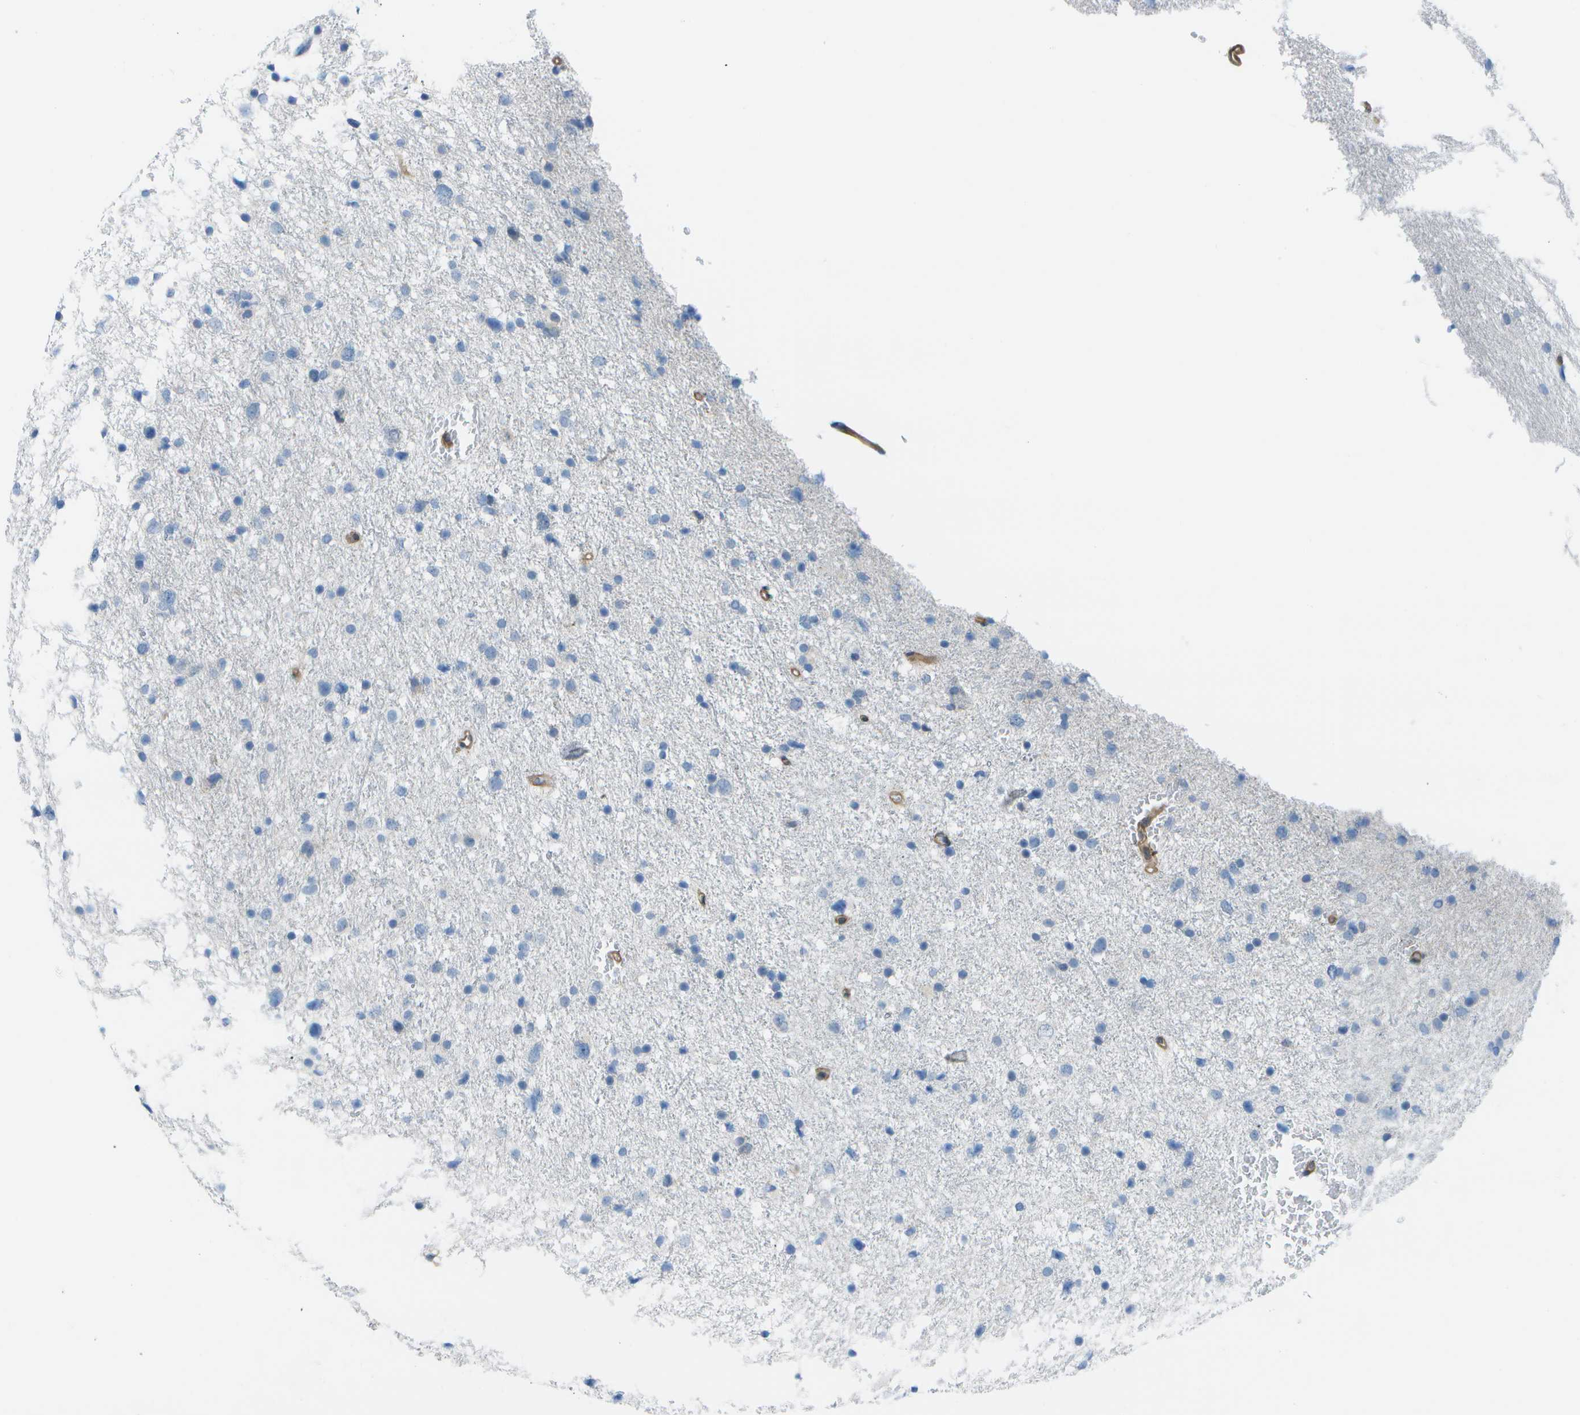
{"staining": {"intensity": "negative", "quantity": "none", "location": "none"}, "tissue": "glioma", "cell_type": "Tumor cells", "image_type": "cancer", "snomed": [{"axis": "morphology", "description": "Glioma, malignant, Low grade"}, {"axis": "topography", "description": "Brain"}], "caption": "This is a photomicrograph of IHC staining of glioma, which shows no staining in tumor cells.", "gene": "SORBS3", "patient": {"sex": "female", "age": 37}}